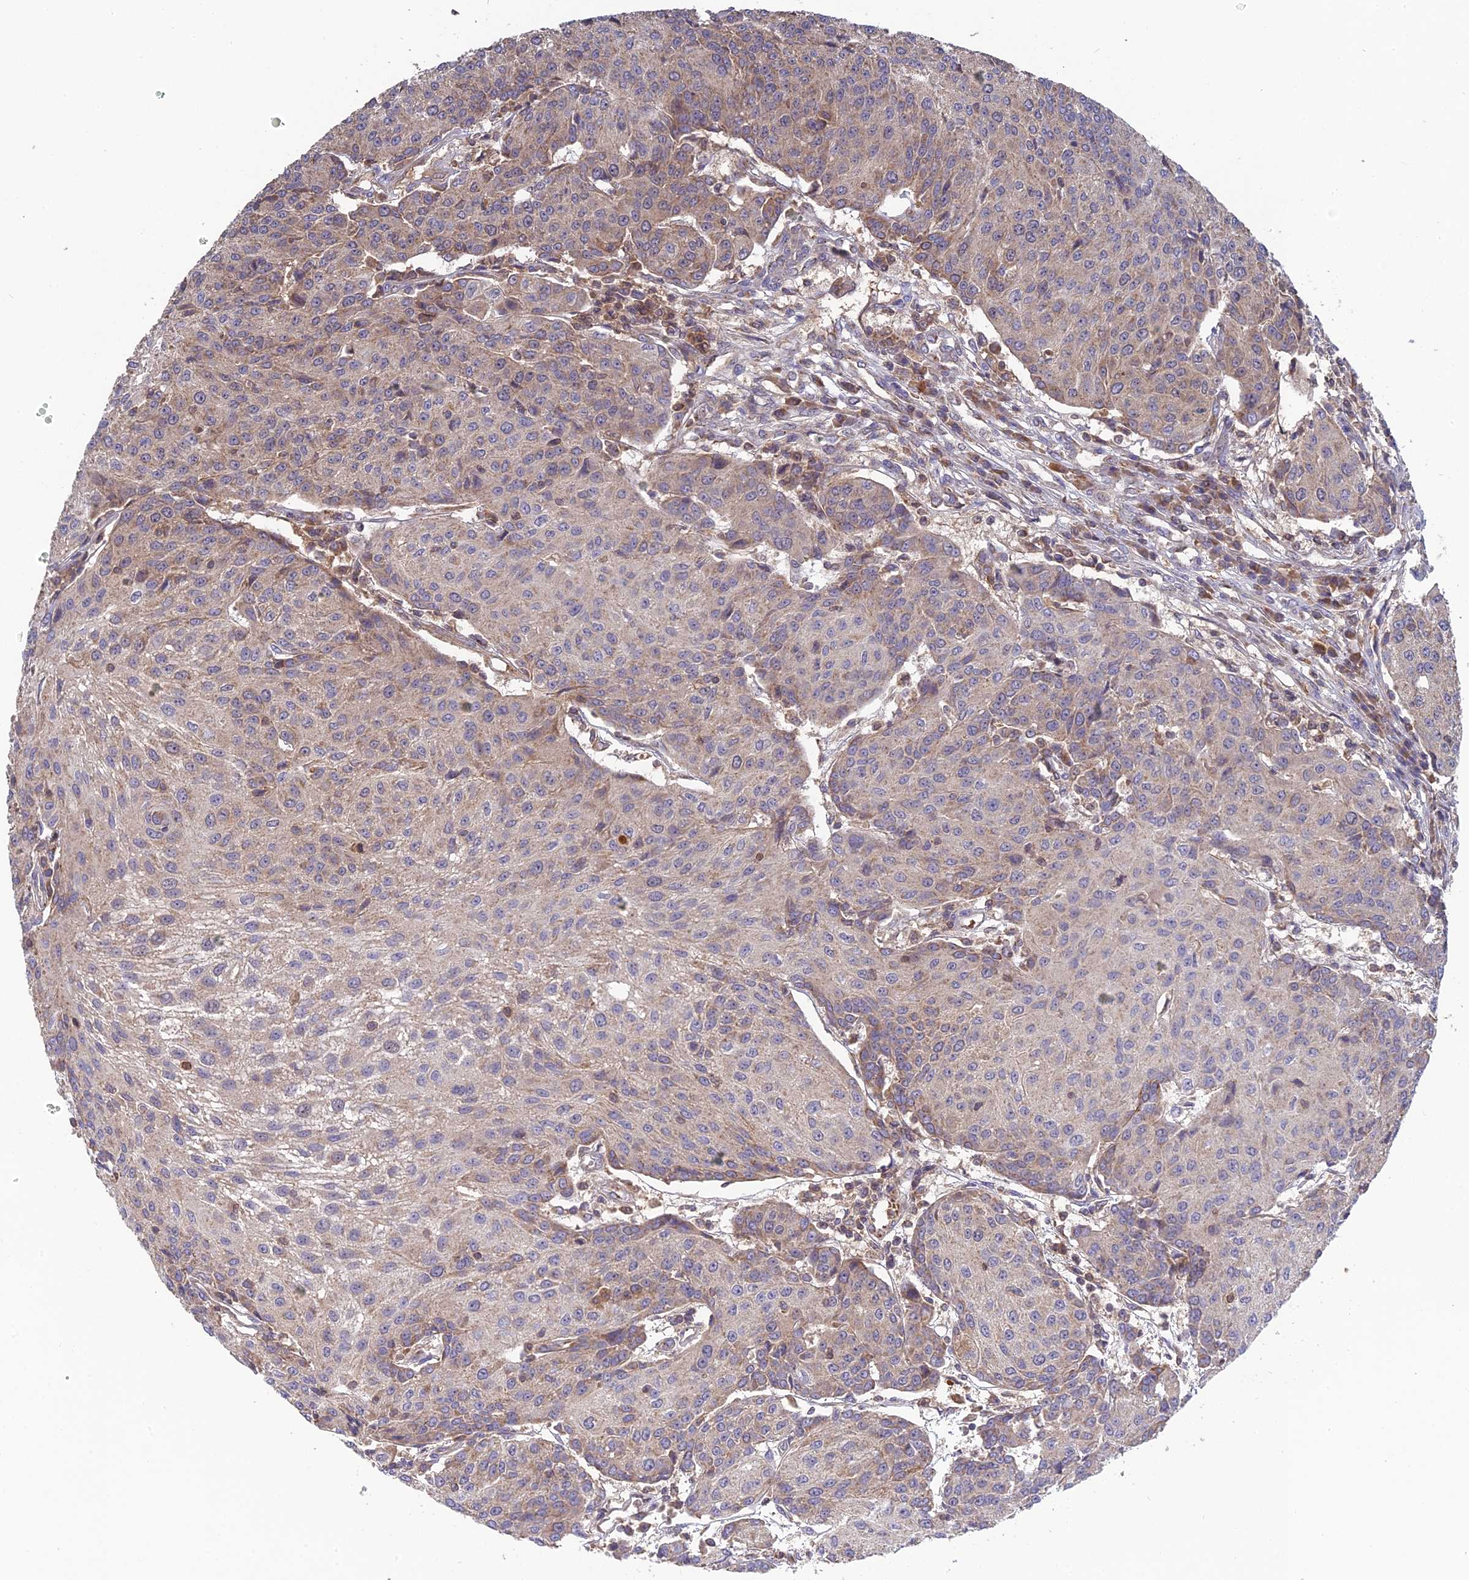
{"staining": {"intensity": "weak", "quantity": "25%-75%", "location": "cytoplasmic/membranous"}, "tissue": "urothelial cancer", "cell_type": "Tumor cells", "image_type": "cancer", "snomed": [{"axis": "morphology", "description": "Urothelial carcinoma, High grade"}, {"axis": "topography", "description": "Urinary bladder"}], "caption": "IHC (DAB (3,3'-diaminobenzidine)) staining of human urothelial carcinoma (high-grade) displays weak cytoplasmic/membranous protein positivity in about 25%-75% of tumor cells.", "gene": "RPIA", "patient": {"sex": "female", "age": 85}}